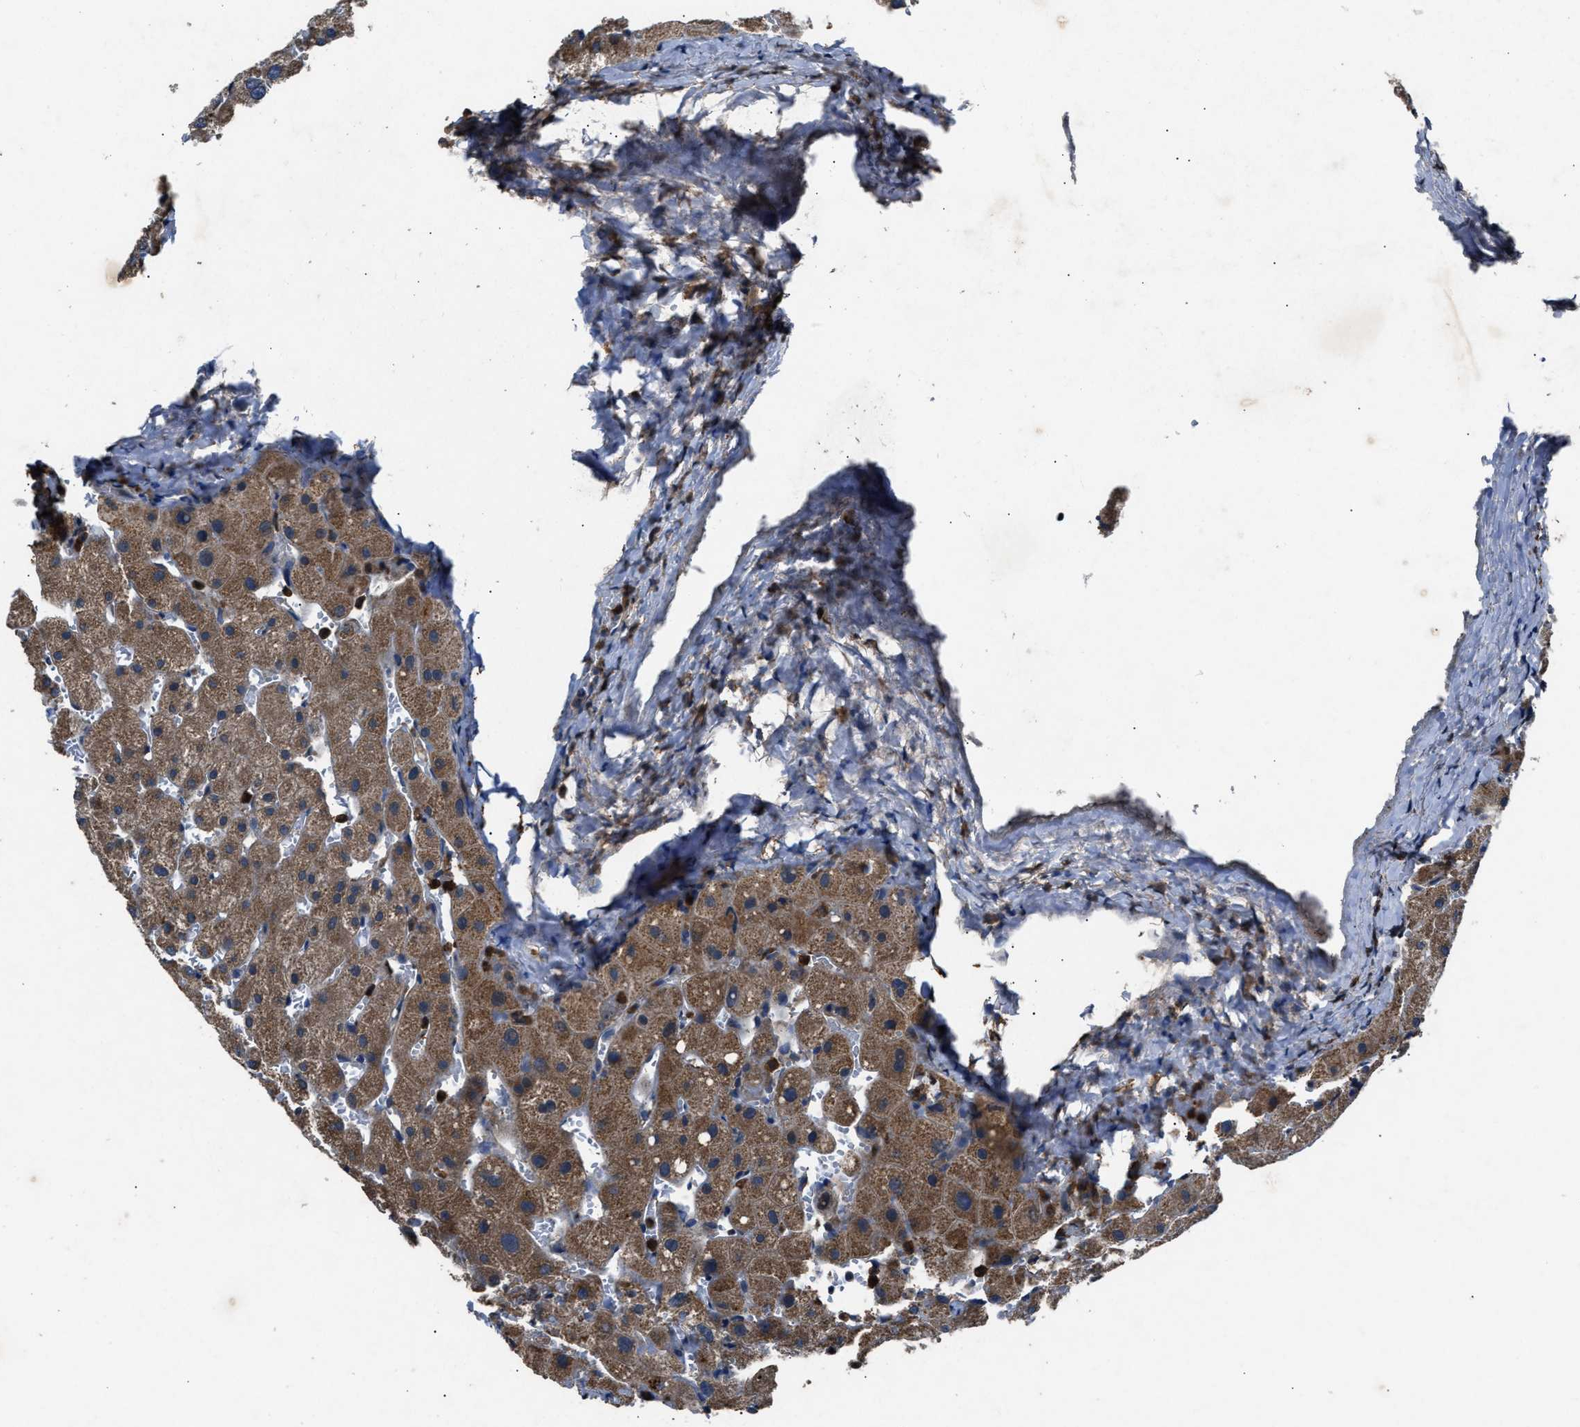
{"staining": {"intensity": "negative", "quantity": "none", "location": "none"}, "tissue": "liver", "cell_type": "Cholangiocytes", "image_type": "normal", "snomed": [{"axis": "morphology", "description": "Normal tissue, NOS"}, {"axis": "topography", "description": "Liver"}], "caption": "High magnification brightfield microscopy of benign liver stained with DAB (3,3'-diaminobenzidine) (brown) and counterstained with hematoxylin (blue): cholangiocytes show no significant staining. Brightfield microscopy of immunohistochemistry stained with DAB (3,3'-diaminobenzidine) (brown) and hematoxylin (blue), captured at high magnification.", "gene": "PPID", "patient": {"sex": "female", "age": 63}}